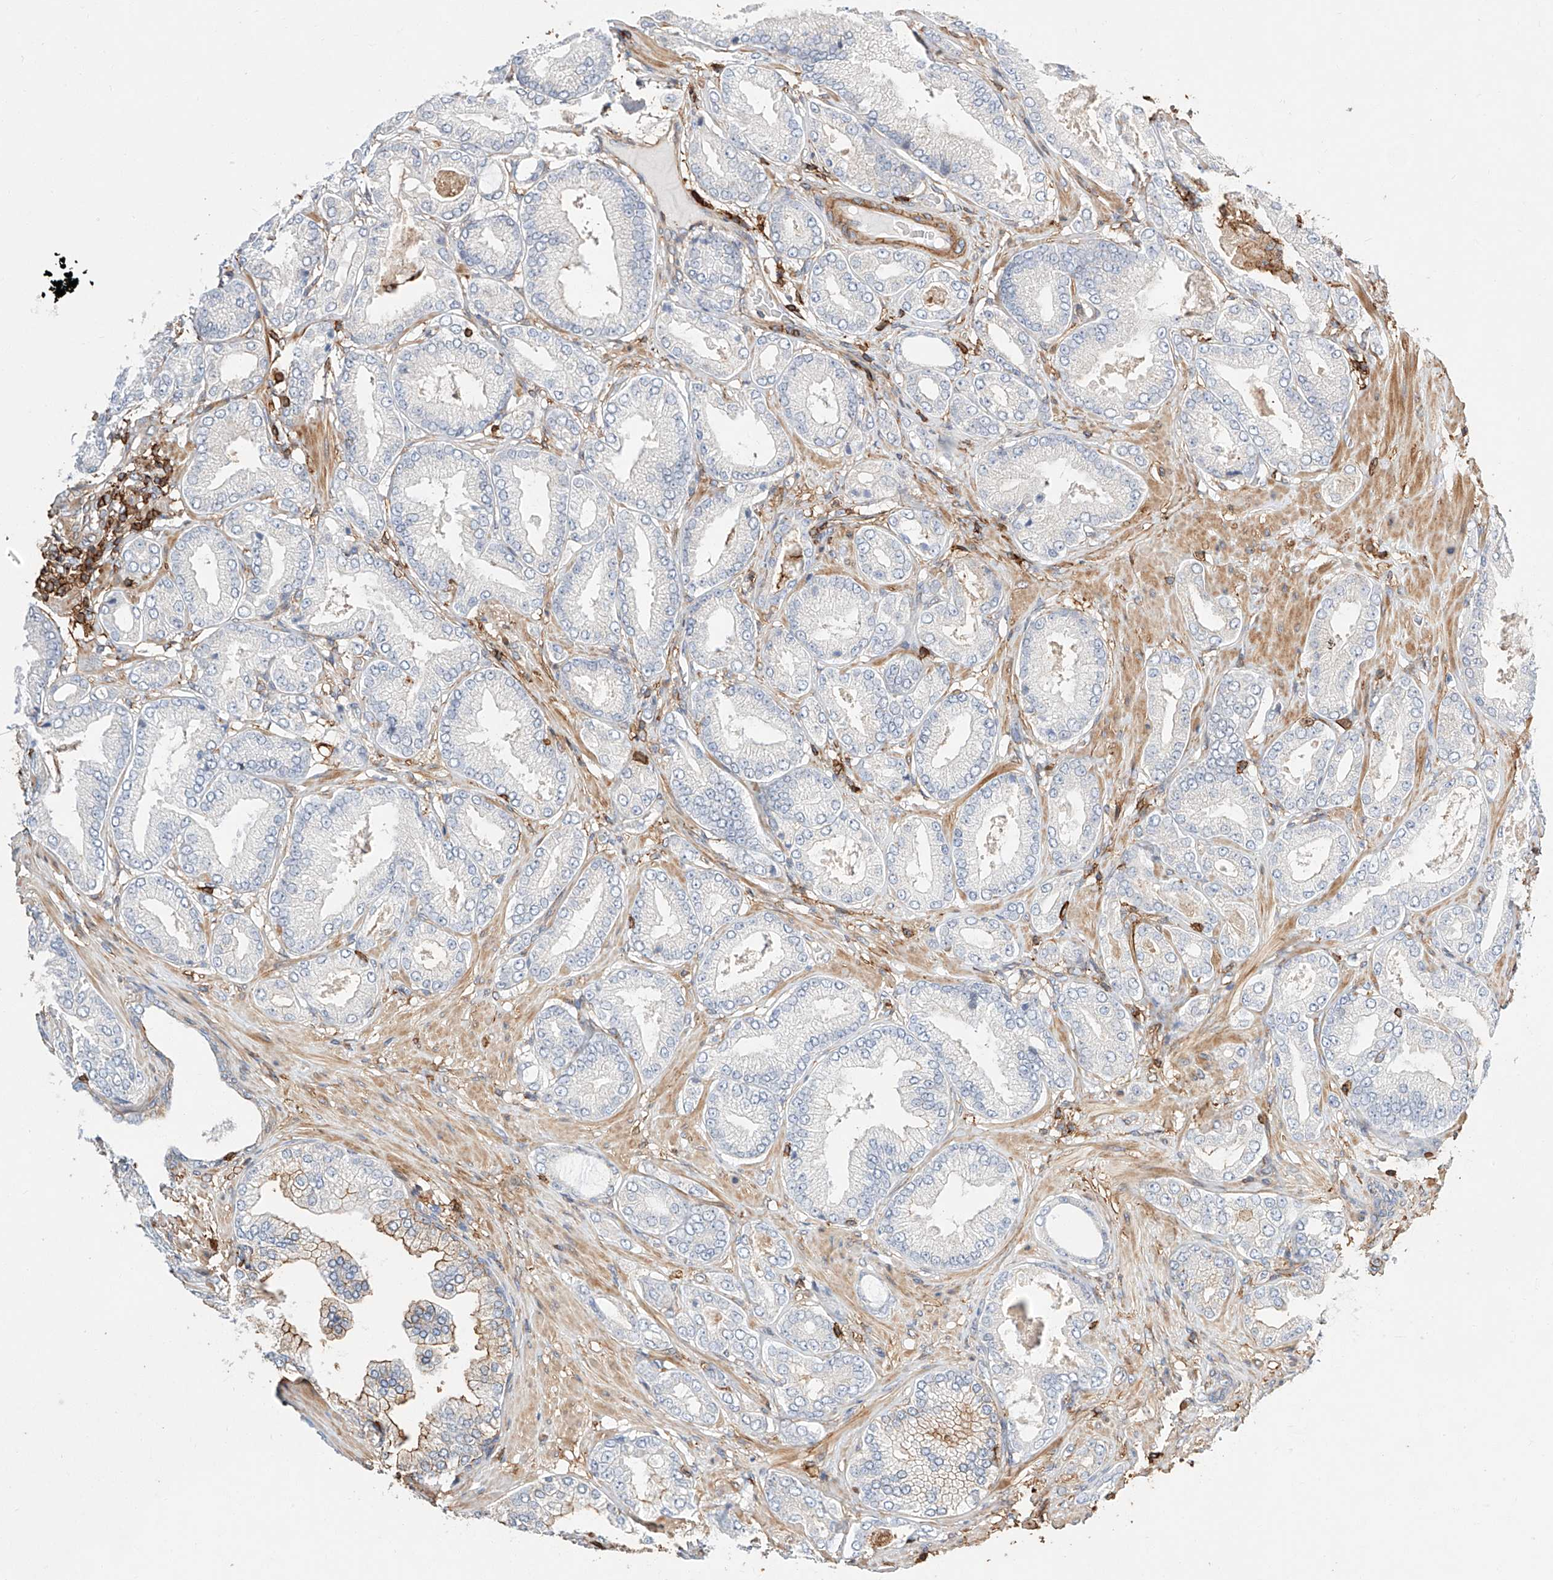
{"staining": {"intensity": "negative", "quantity": "none", "location": "none"}, "tissue": "prostate cancer", "cell_type": "Tumor cells", "image_type": "cancer", "snomed": [{"axis": "morphology", "description": "Adenocarcinoma, Low grade"}, {"axis": "topography", "description": "Prostate"}], "caption": "A high-resolution image shows IHC staining of prostate cancer, which shows no significant staining in tumor cells.", "gene": "WFS1", "patient": {"sex": "male", "age": 63}}